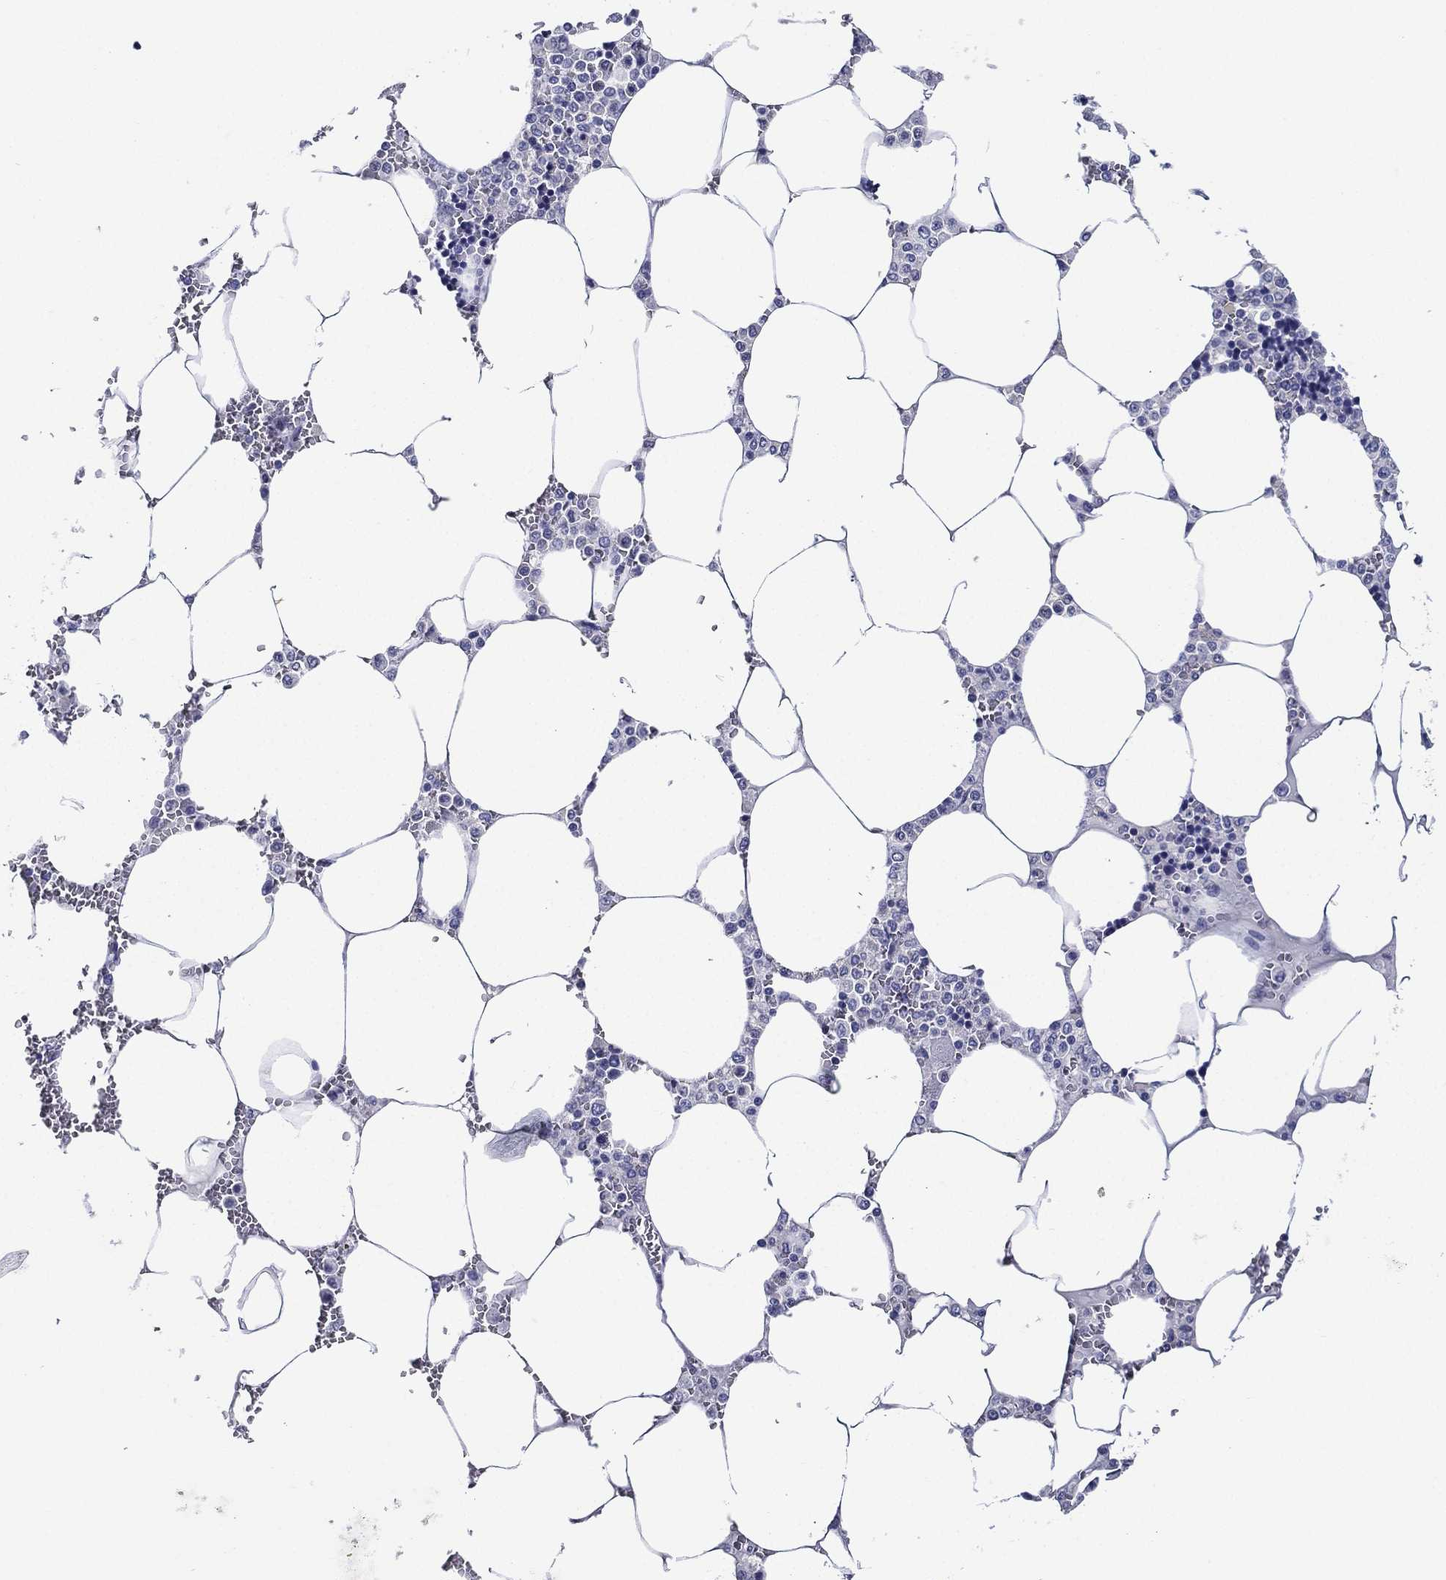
{"staining": {"intensity": "negative", "quantity": "none", "location": "none"}, "tissue": "bone marrow", "cell_type": "Hematopoietic cells", "image_type": "normal", "snomed": [{"axis": "morphology", "description": "Normal tissue, NOS"}, {"axis": "topography", "description": "Bone marrow"}], "caption": "Immunohistochemistry (IHC) of benign human bone marrow demonstrates no positivity in hematopoietic cells.", "gene": "ACE2", "patient": {"sex": "male", "age": 91}}